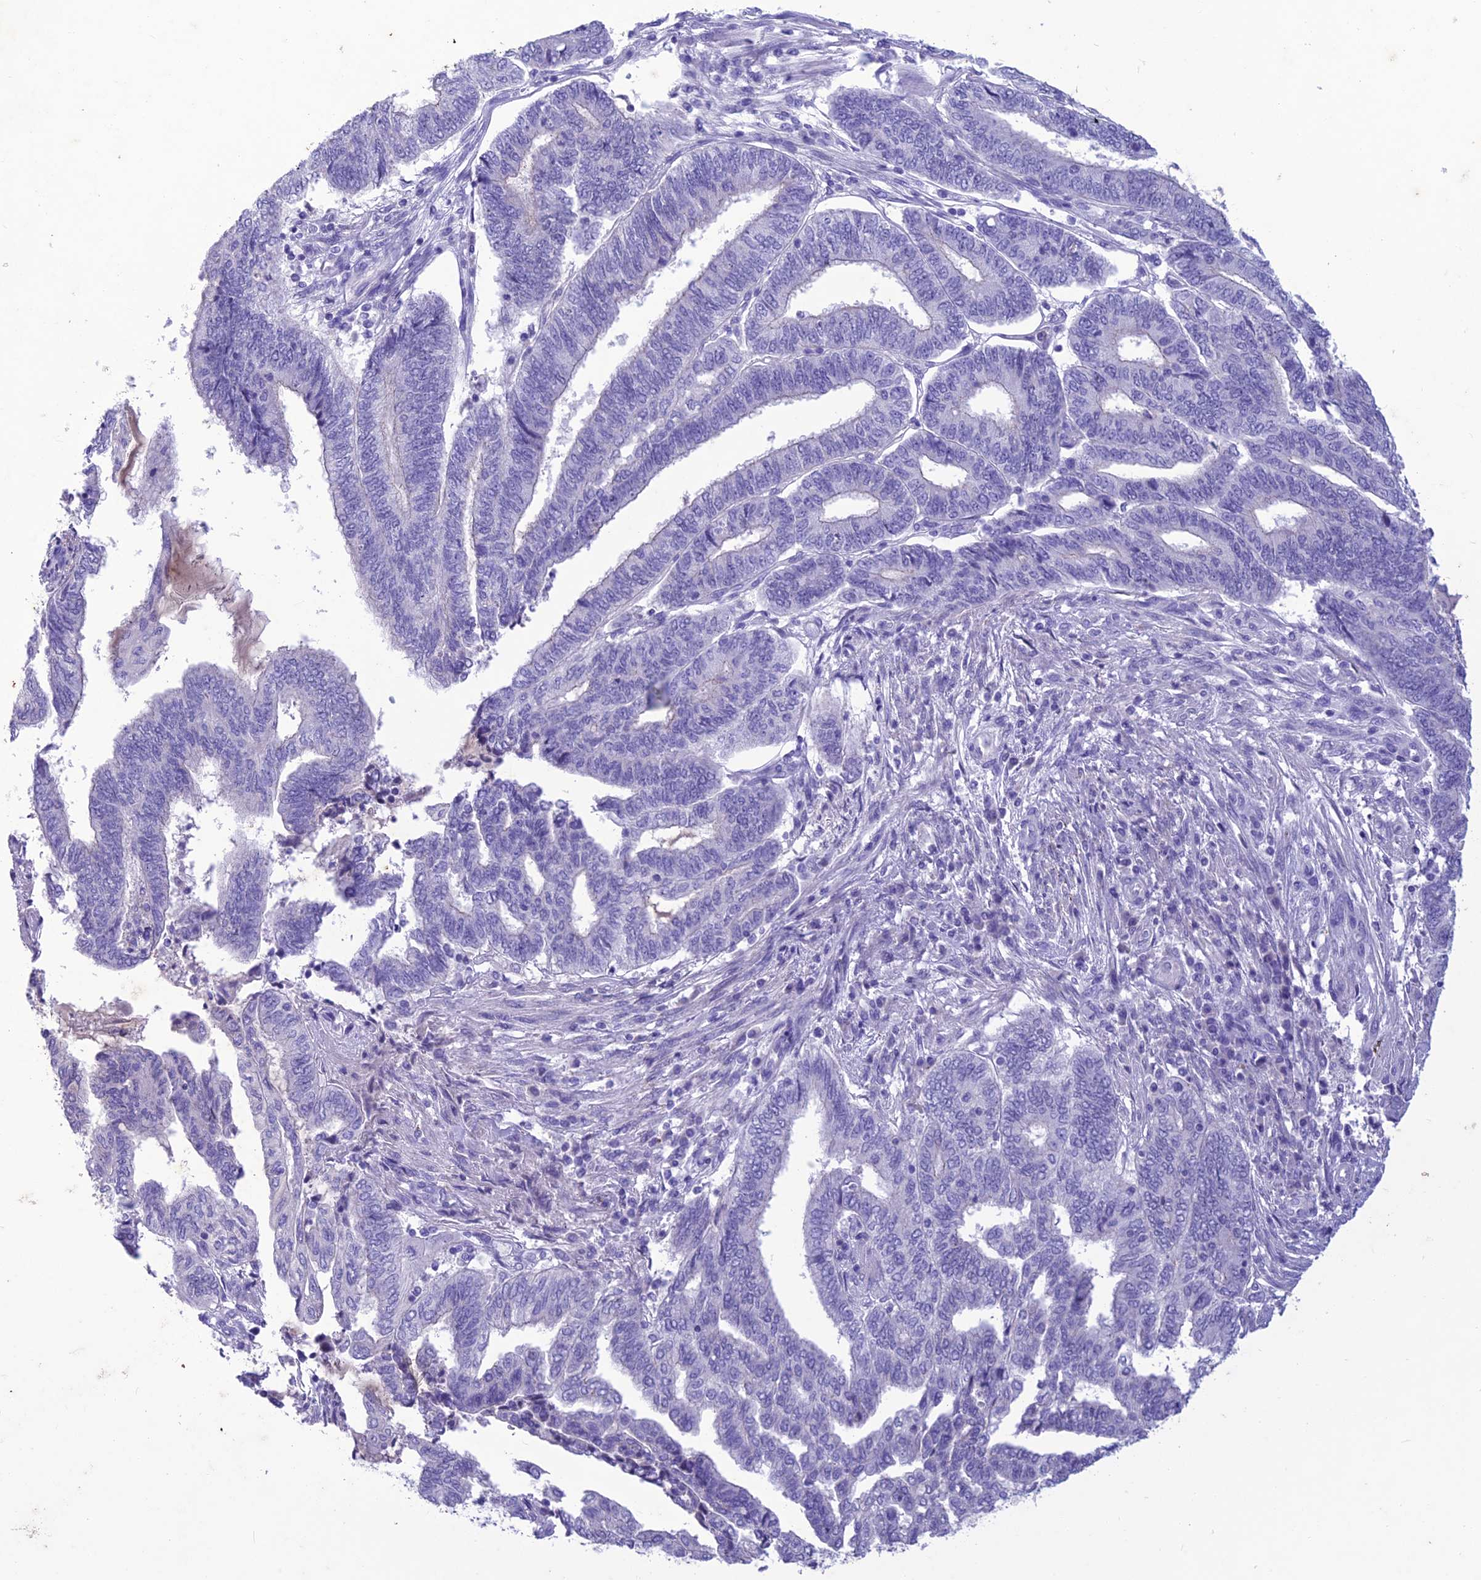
{"staining": {"intensity": "negative", "quantity": "none", "location": "none"}, "tissue": "endometrial cancer", "cell_type": "Tumor cells", "image_type": "cancer", "snomed": [{"axis": "morphology", "description": "Adenocarcinoma, NOS"}, {"axis": "topography", "description": "Uterus"}, {"axis": "topography", "description": "Endometrium"}], "caption": "The immunohistochemistry photomicrograph has no significant positivity in tumor cells of endometrial adenocarcinoma tissue.", "gene": "IFT172", "patient": {"sex": "female", "age": 70}}